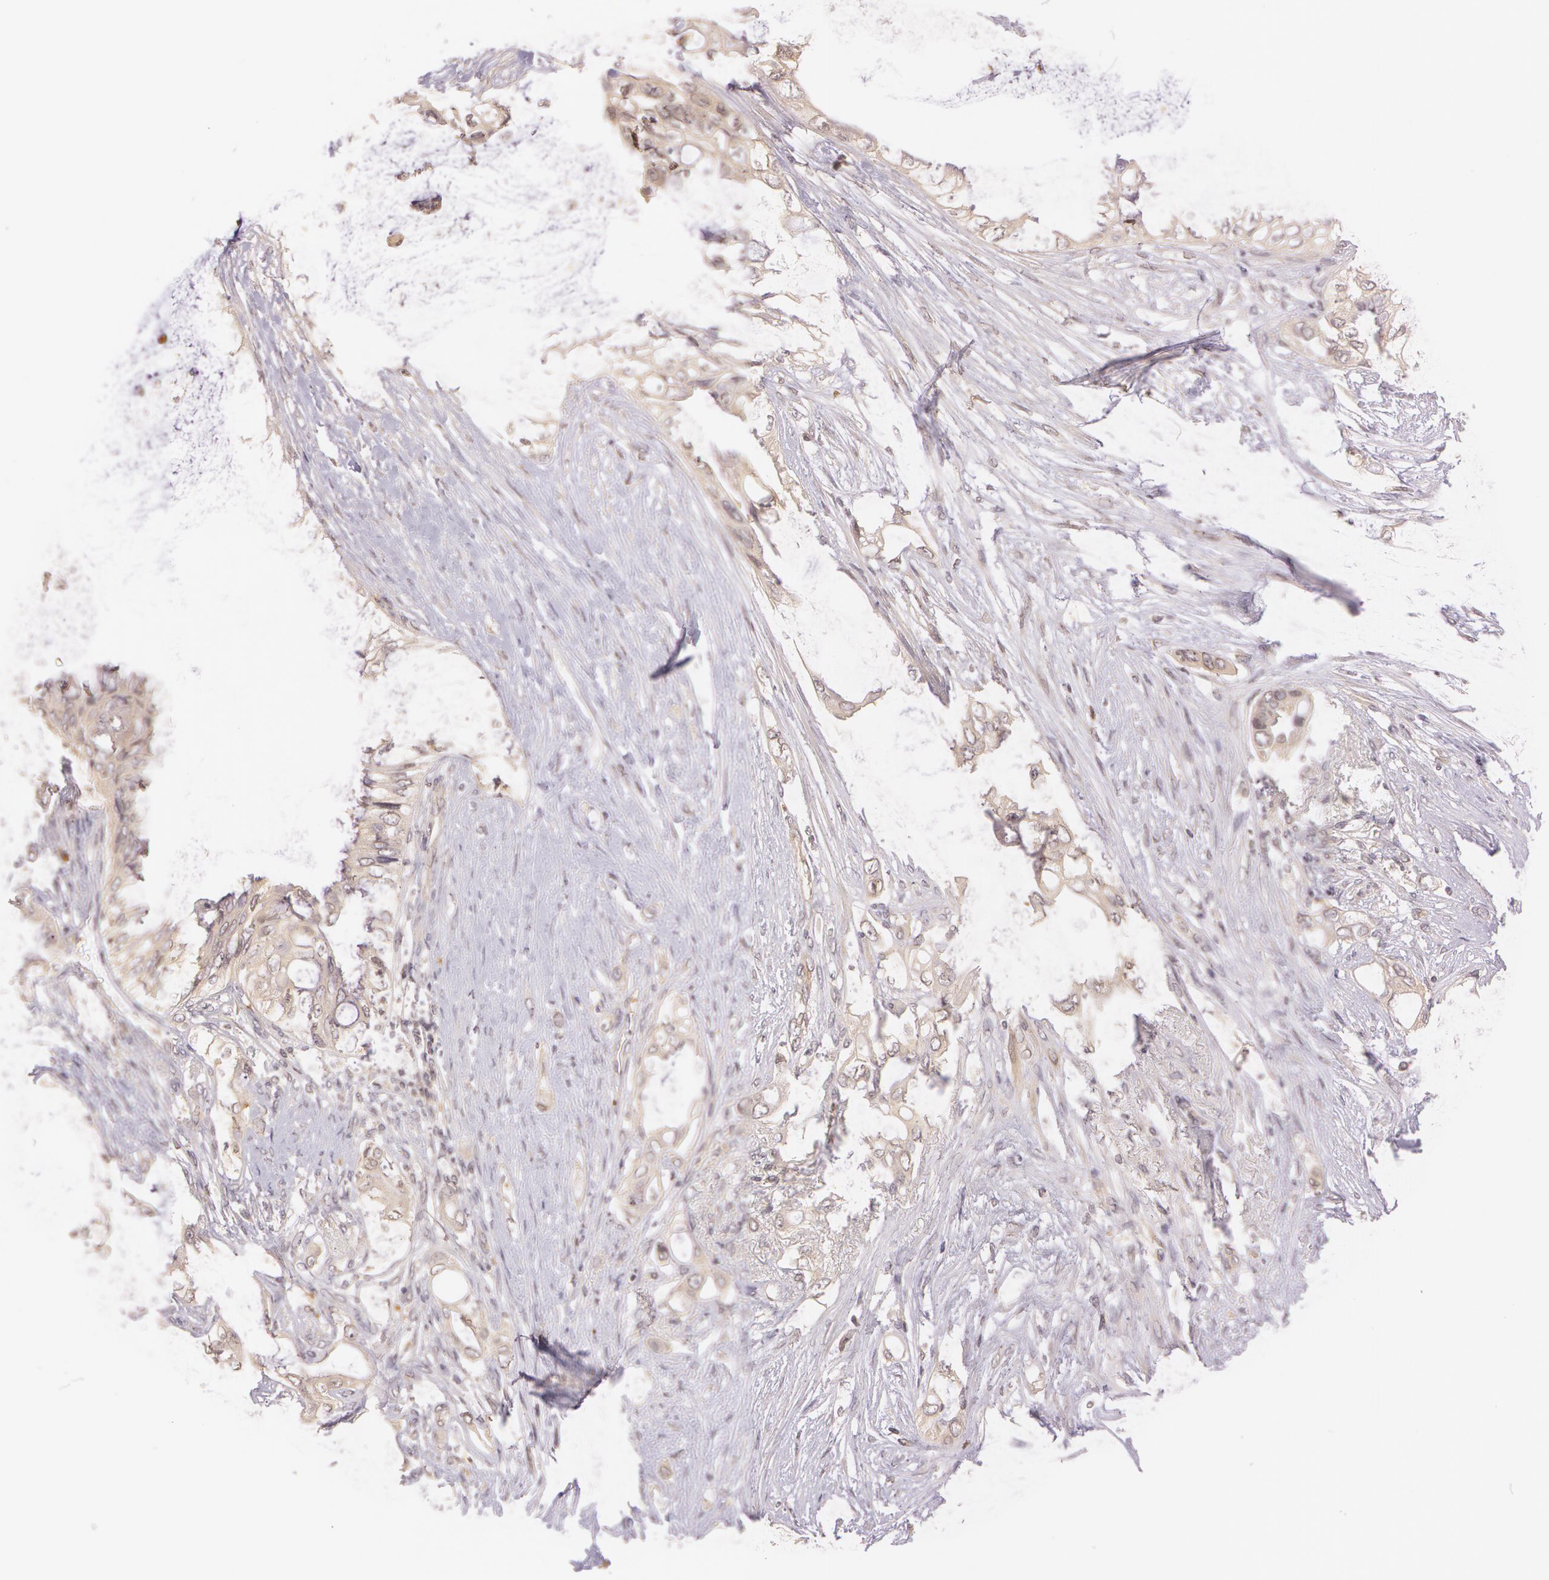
{"staining": {"intensity": "weak", "quantity": ">75%", "location": "cytoplasmic/membranous"}, "tissue": "pancreatic cancer", "cell_type": "Tumor cells", "image_type": "cancer", "snomed": [{"axis": "morphology", "description": "Adenocarcinoma, NOS"}, {"axis": "topography", "description": "Pancreas"}], "caption": "Brown immunohistochemical staining in human pancreatic cancer demonstrates weak cytoplasmic/membranous positivity in about >75% of tumor cells. (DAB IHC, brown staining for protein, blue staining for nuclei).", "gene": "ATG2B", "patient": {"sex": "female", "age": 70}}